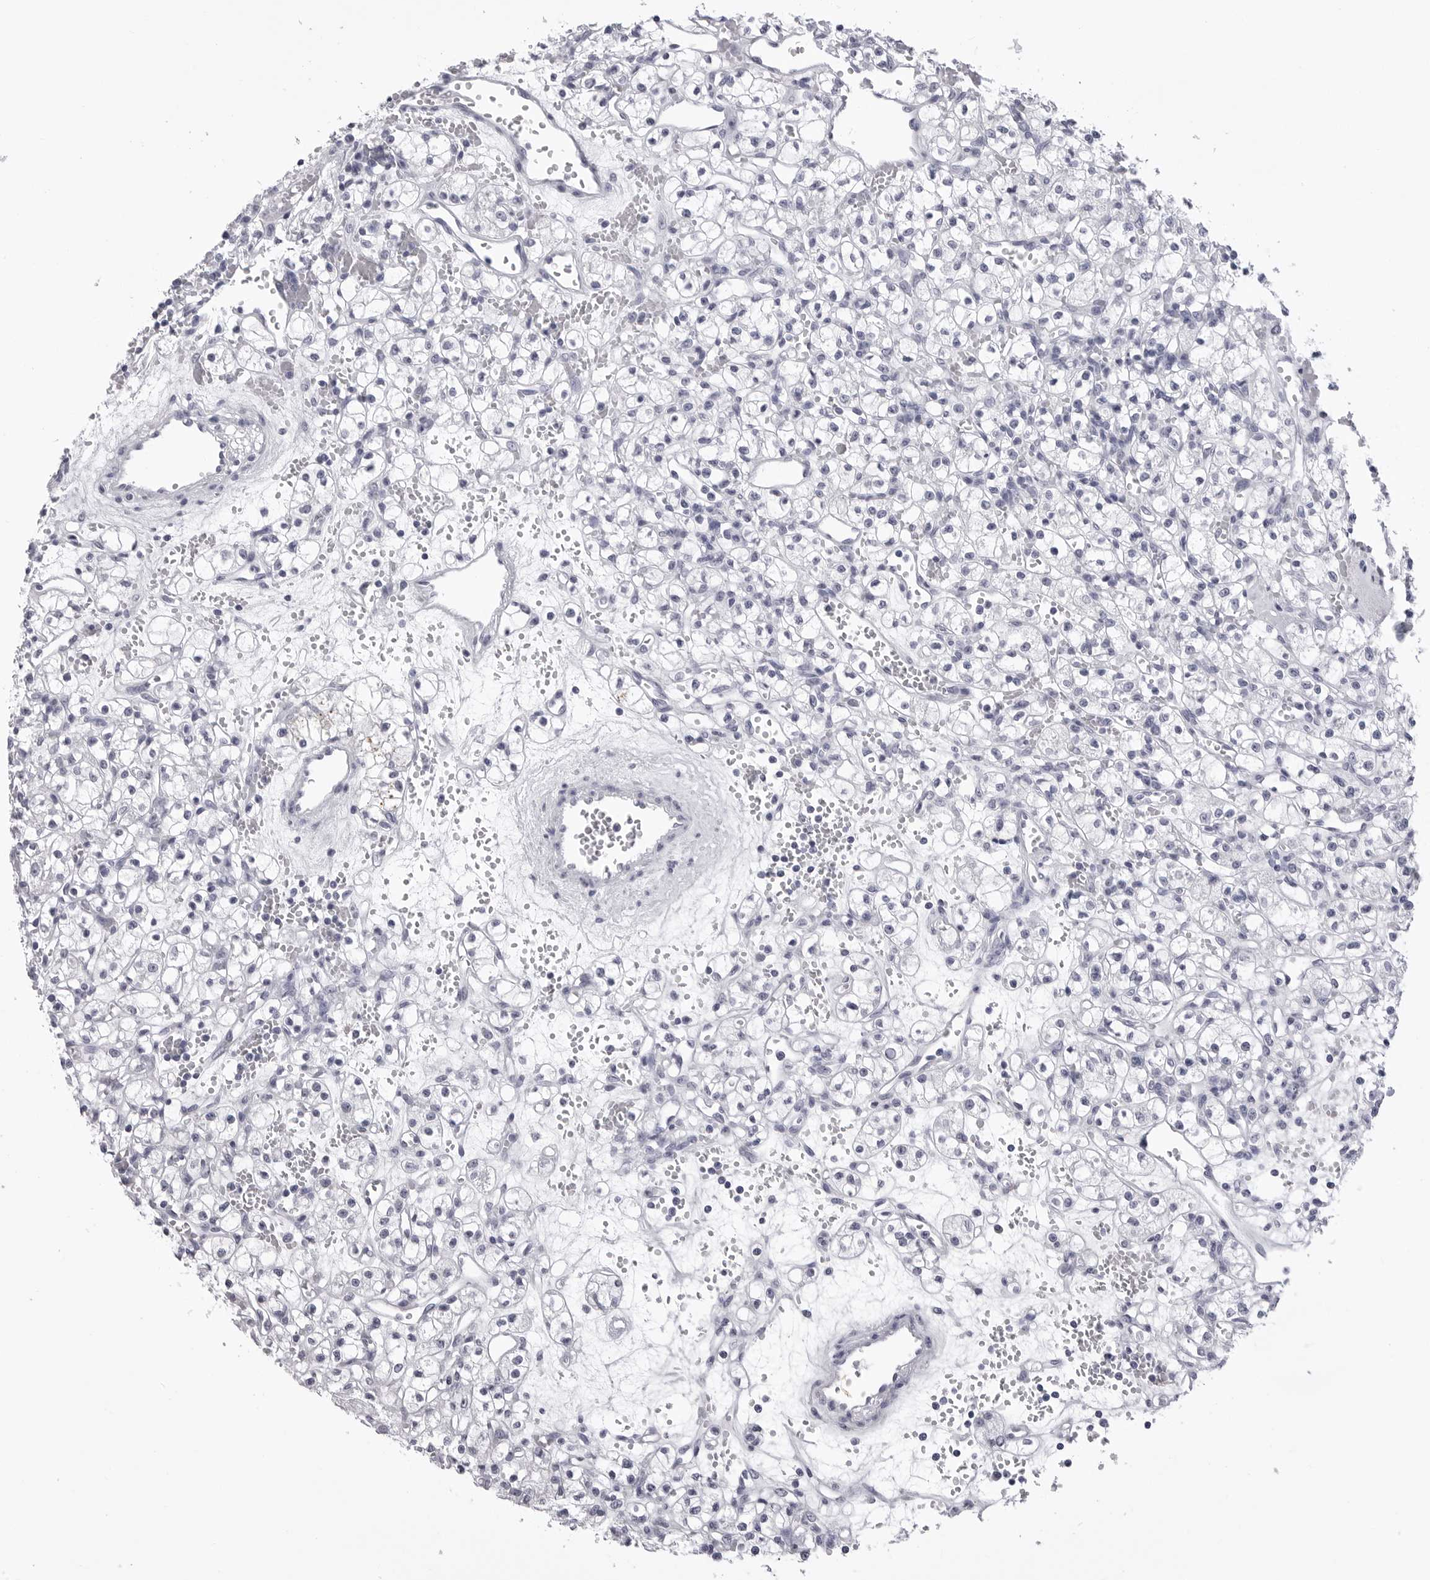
{"staining": {"intensity": "negative", "quantity": "none", "location": "none"}, "tissue": "renal cancer", "cell_type": "Tumor cells", "image_type": "cancer", "snomed": [{"axis": "morphology", "description": "Adenocarcinoma, NOS"}, {"axis": "topography", "description": "Kidney"}], "caption": "This is an immunohistochemistry micrograph of renal cancer (adenocarcinoma). There is no expression in tumor cells.", "gene": "LGALS4", "patient": {"sex": "female", "age": 59}}